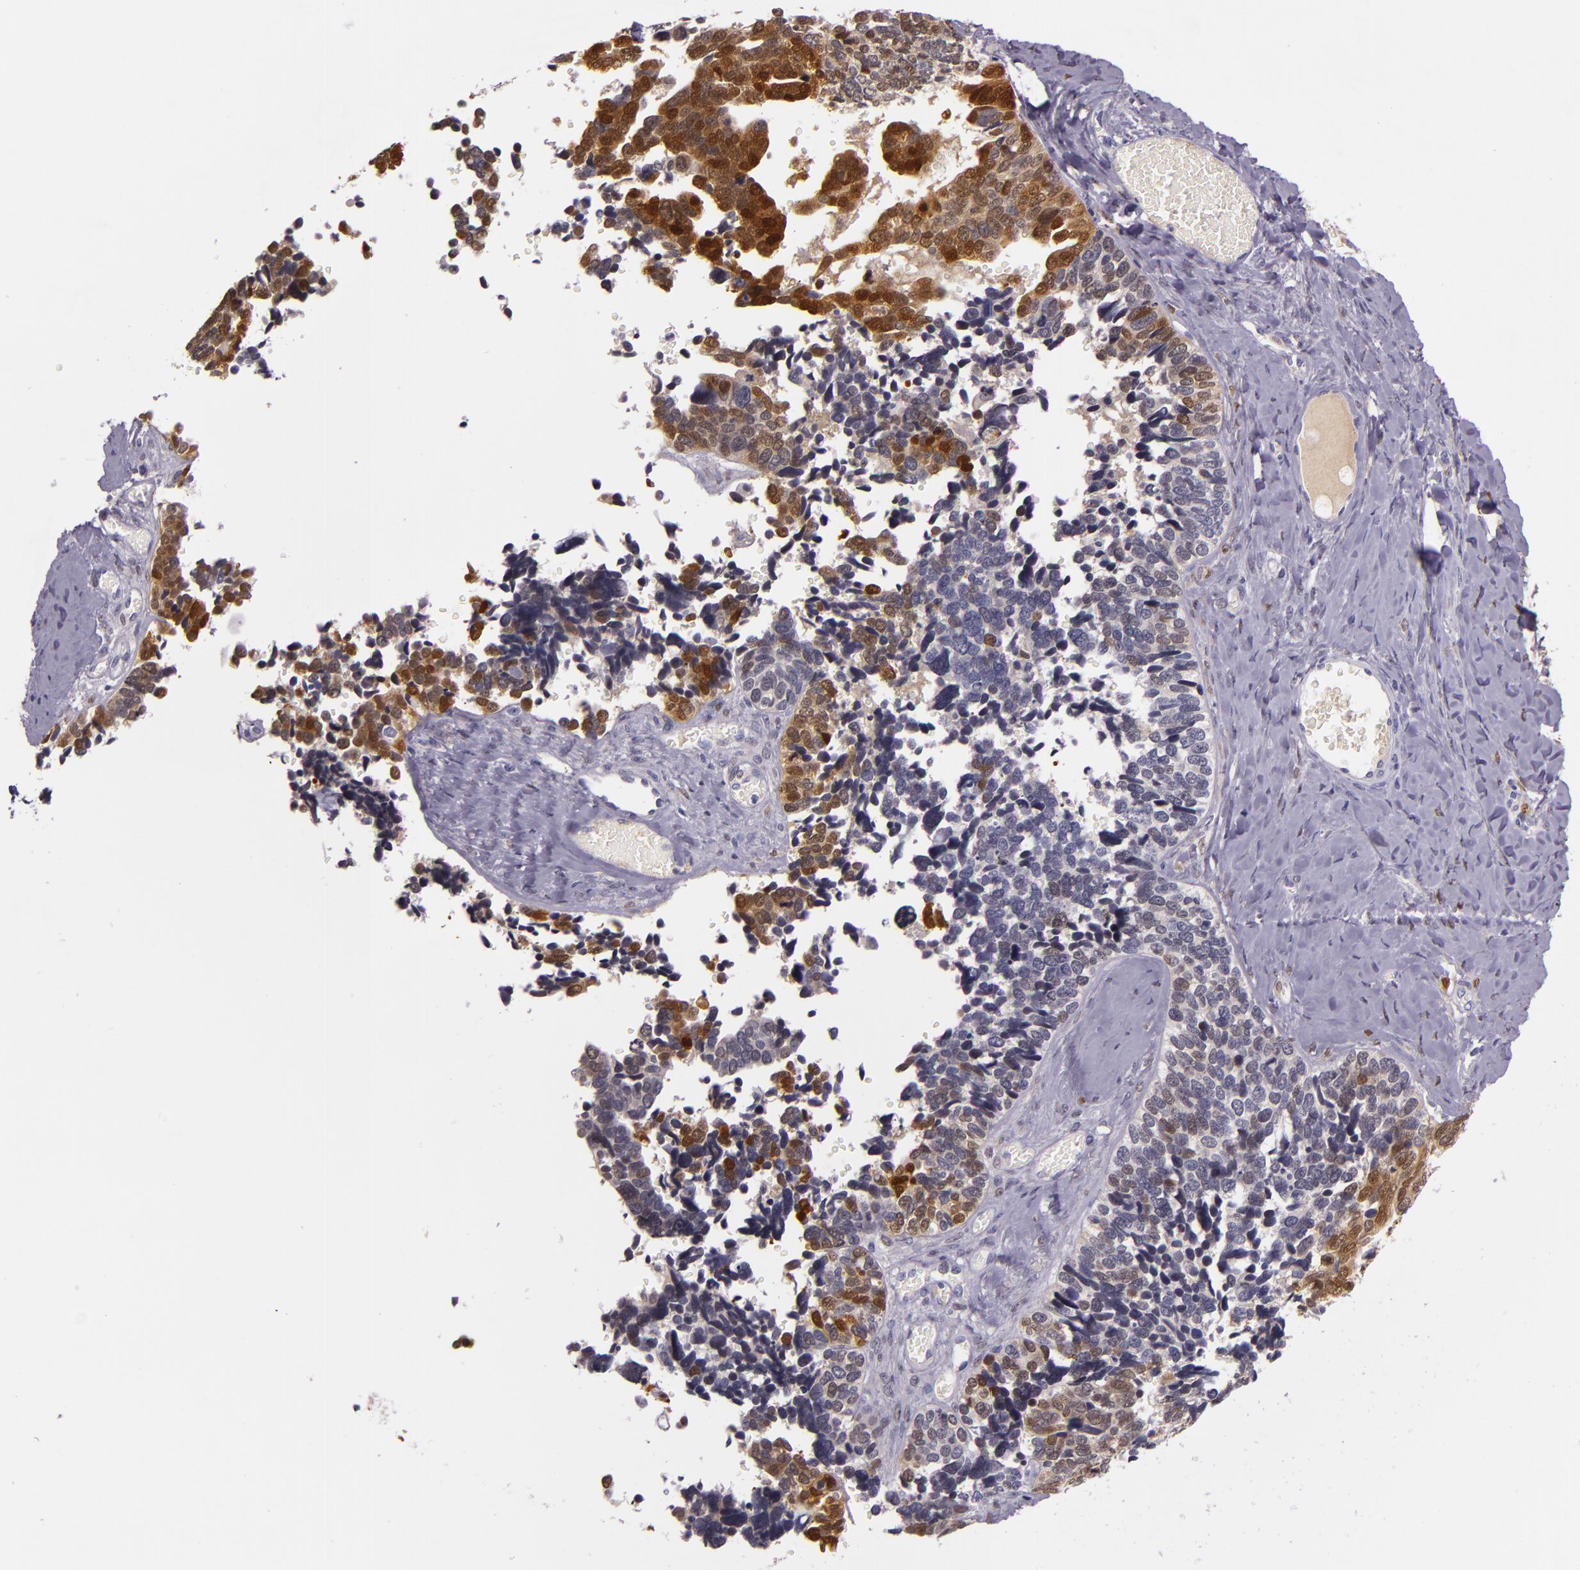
{"staining": {"intensity": "strong", "quantity": "25%-75%", "location": "nuclear"}, "tissue": "ovarian cancer", "cell_type": "Tumor cells", "image_type": "cancer", "snomed": [{"axis": "morphology", "description": "Cystadenocarcinoma, serous, NOS"}, {"axis": "topography", "description": "Ovary"}], "caption": "Protein staining of serous cystadenocarcinoma (ovarian) tissue reveals strong nuclear expression in approximately 25%-75% of tumor cells.", "gene": "MT1A", "patient": {"sex": "female", "age": 77}}